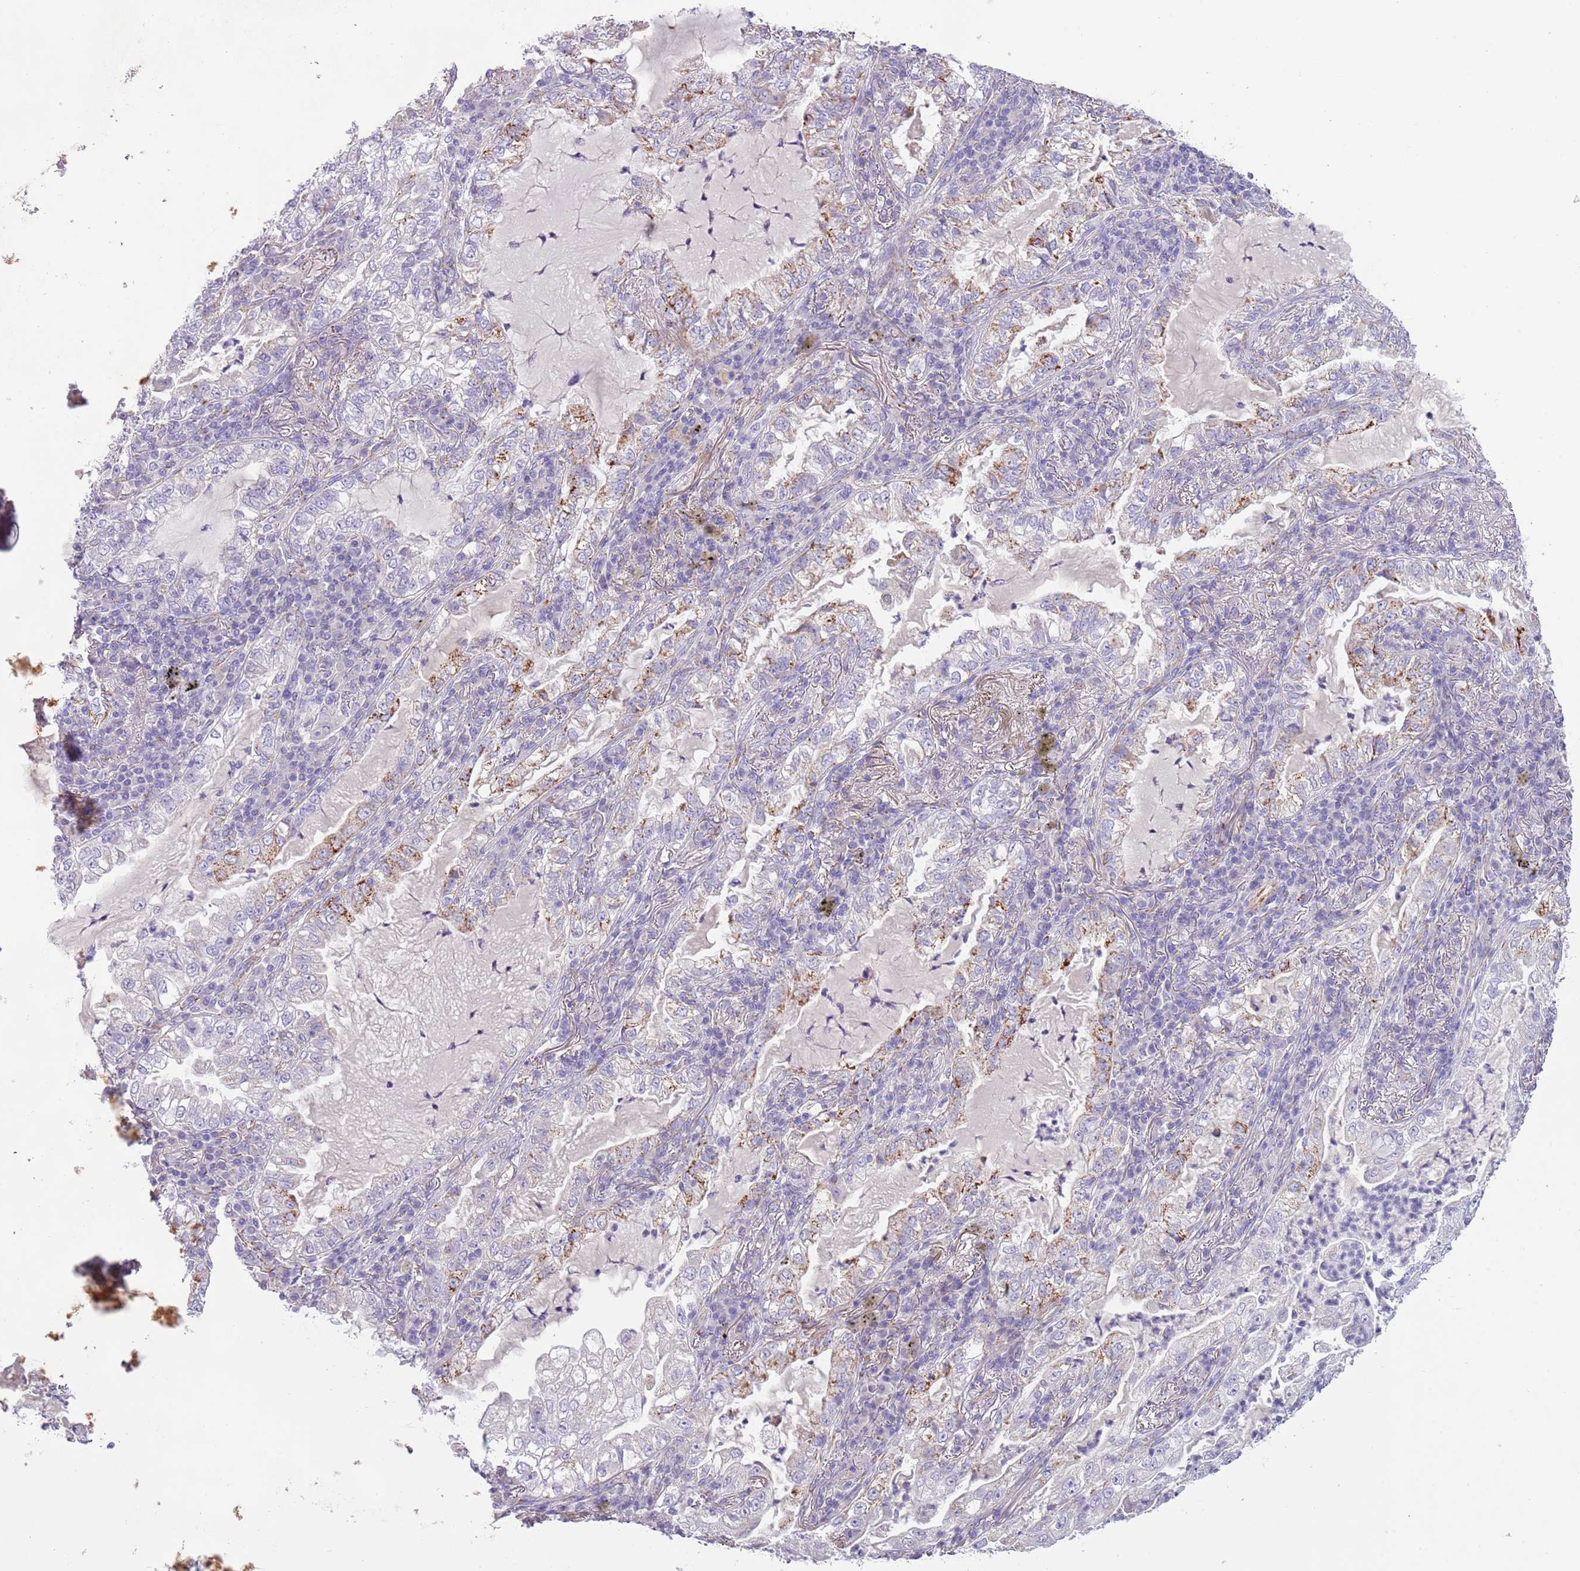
{"staining": {"intensity": "weak", "quantity": "<25%", "location": "cytoplasmic/membranous"}, "tissue": "lung cancer", "cell_type": "Tumor cells", "image_type": "cancer", "snomed": [{"axis": "morphology", "description": "Adenocarcinoma, NOS"}, {"axis": "topography", "description": "Lung"}], "caption": "Micrograph shows no protein positivity in tumor cells of lung cancer tissue.", "gene": "RNF222", "patient": {"sex": "female", "age": 73}}